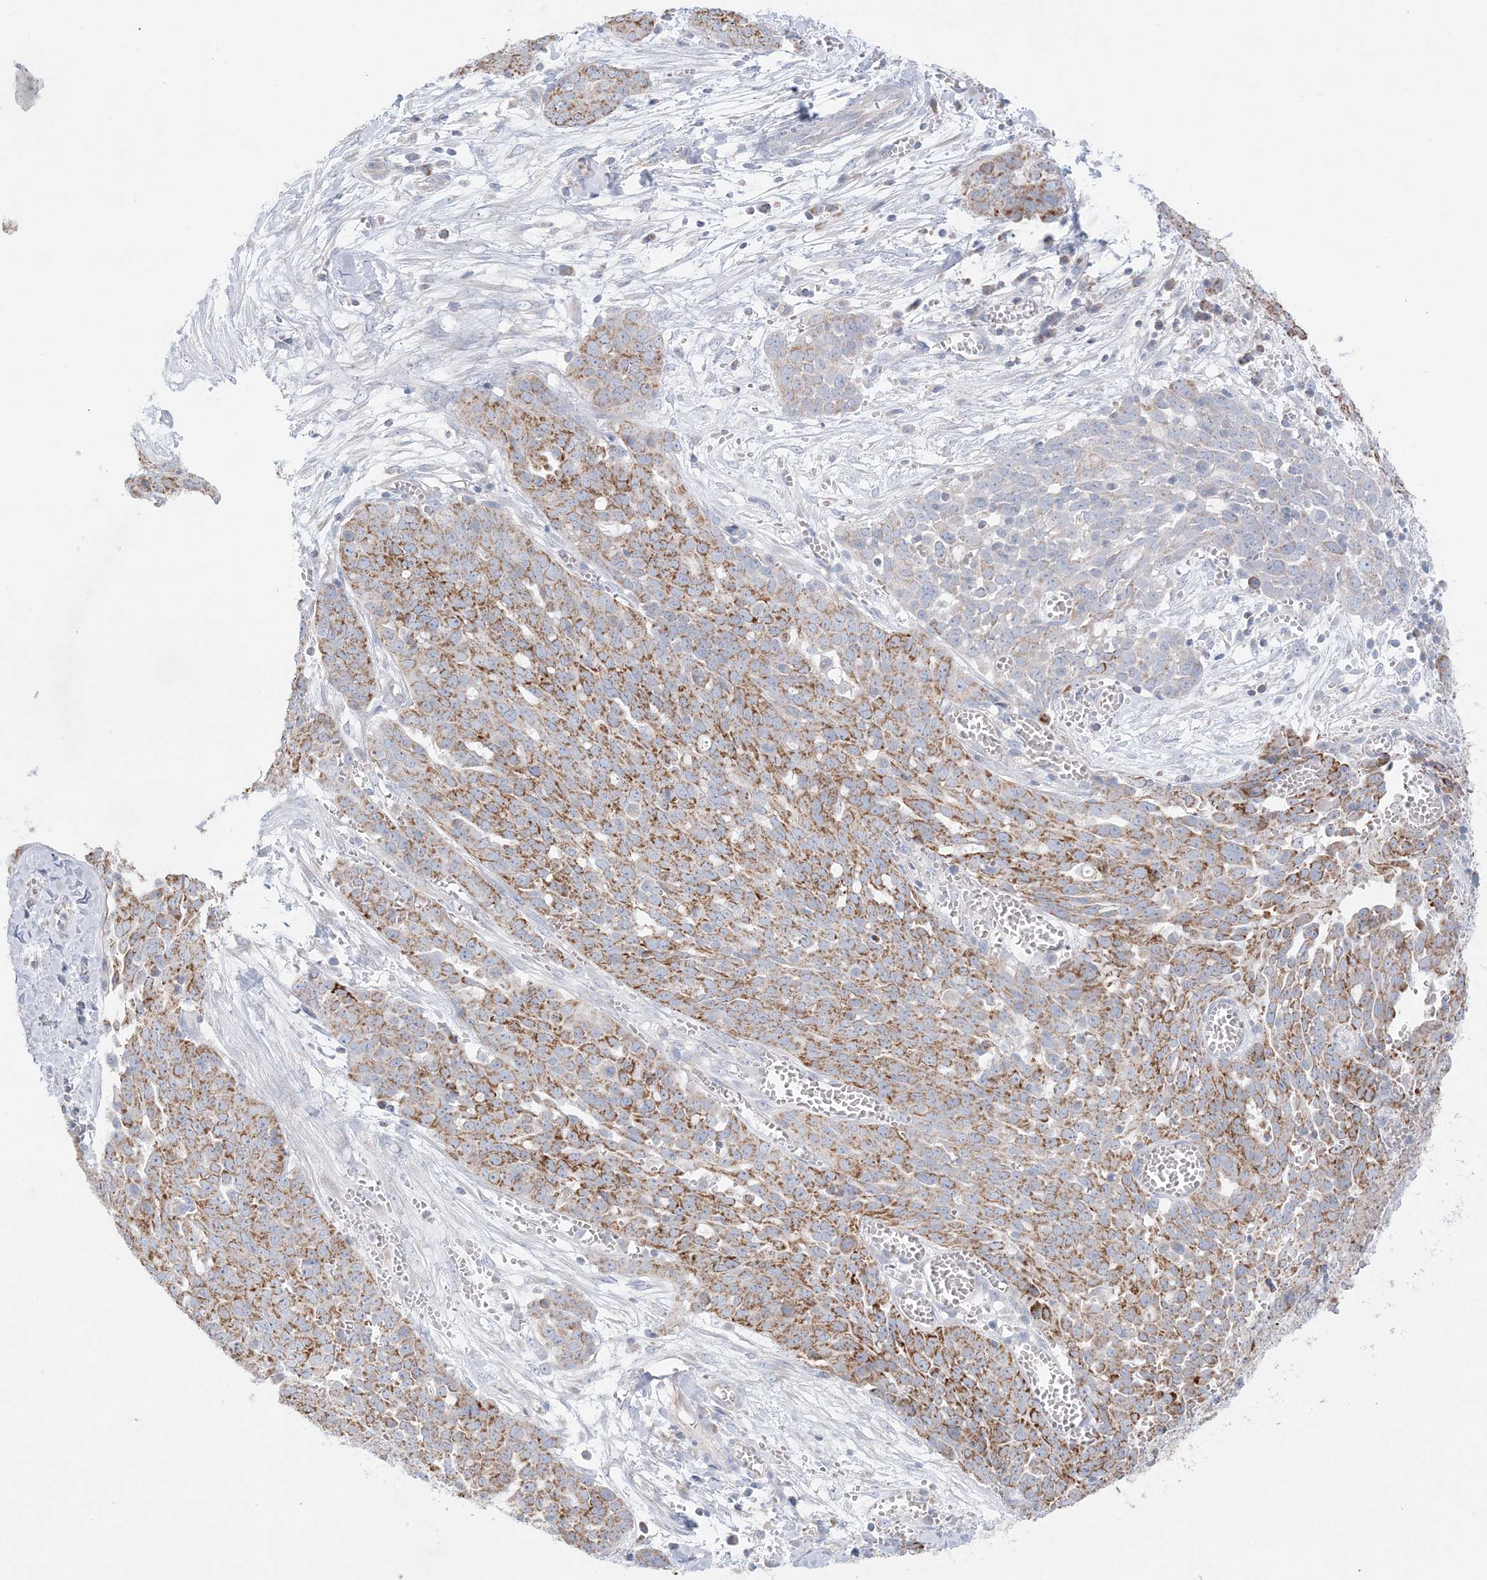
{"staining": {"intensity": "strong", "quantity": "25%-75%", "location": "cytoplasmic/membranous"}, "tissue": "ovarian cancer", "cell_type": "Tumor cells", "image_type": "cancer", "snomed": [{"axis": "morphology", "description": "Cystadenocarcinoma, serous, NOS"}, {"axis": "topography", "description": "Soft tissue"}, {"axis": "topography", "description": "Ovary"}], "caption": "Immunohistochemistry (IHC) micrograph of neoplastic tissue: ovarian cancer stained using immunohistochemistry exhibits high levels of strong protein expression localized specifically in the cytoplasmic/membranous of tumor cells, appearing as a cytoplasmic/membranous brown color.", "gene": "KCTD6", "patient": {"sex": "female", "age": 57}}